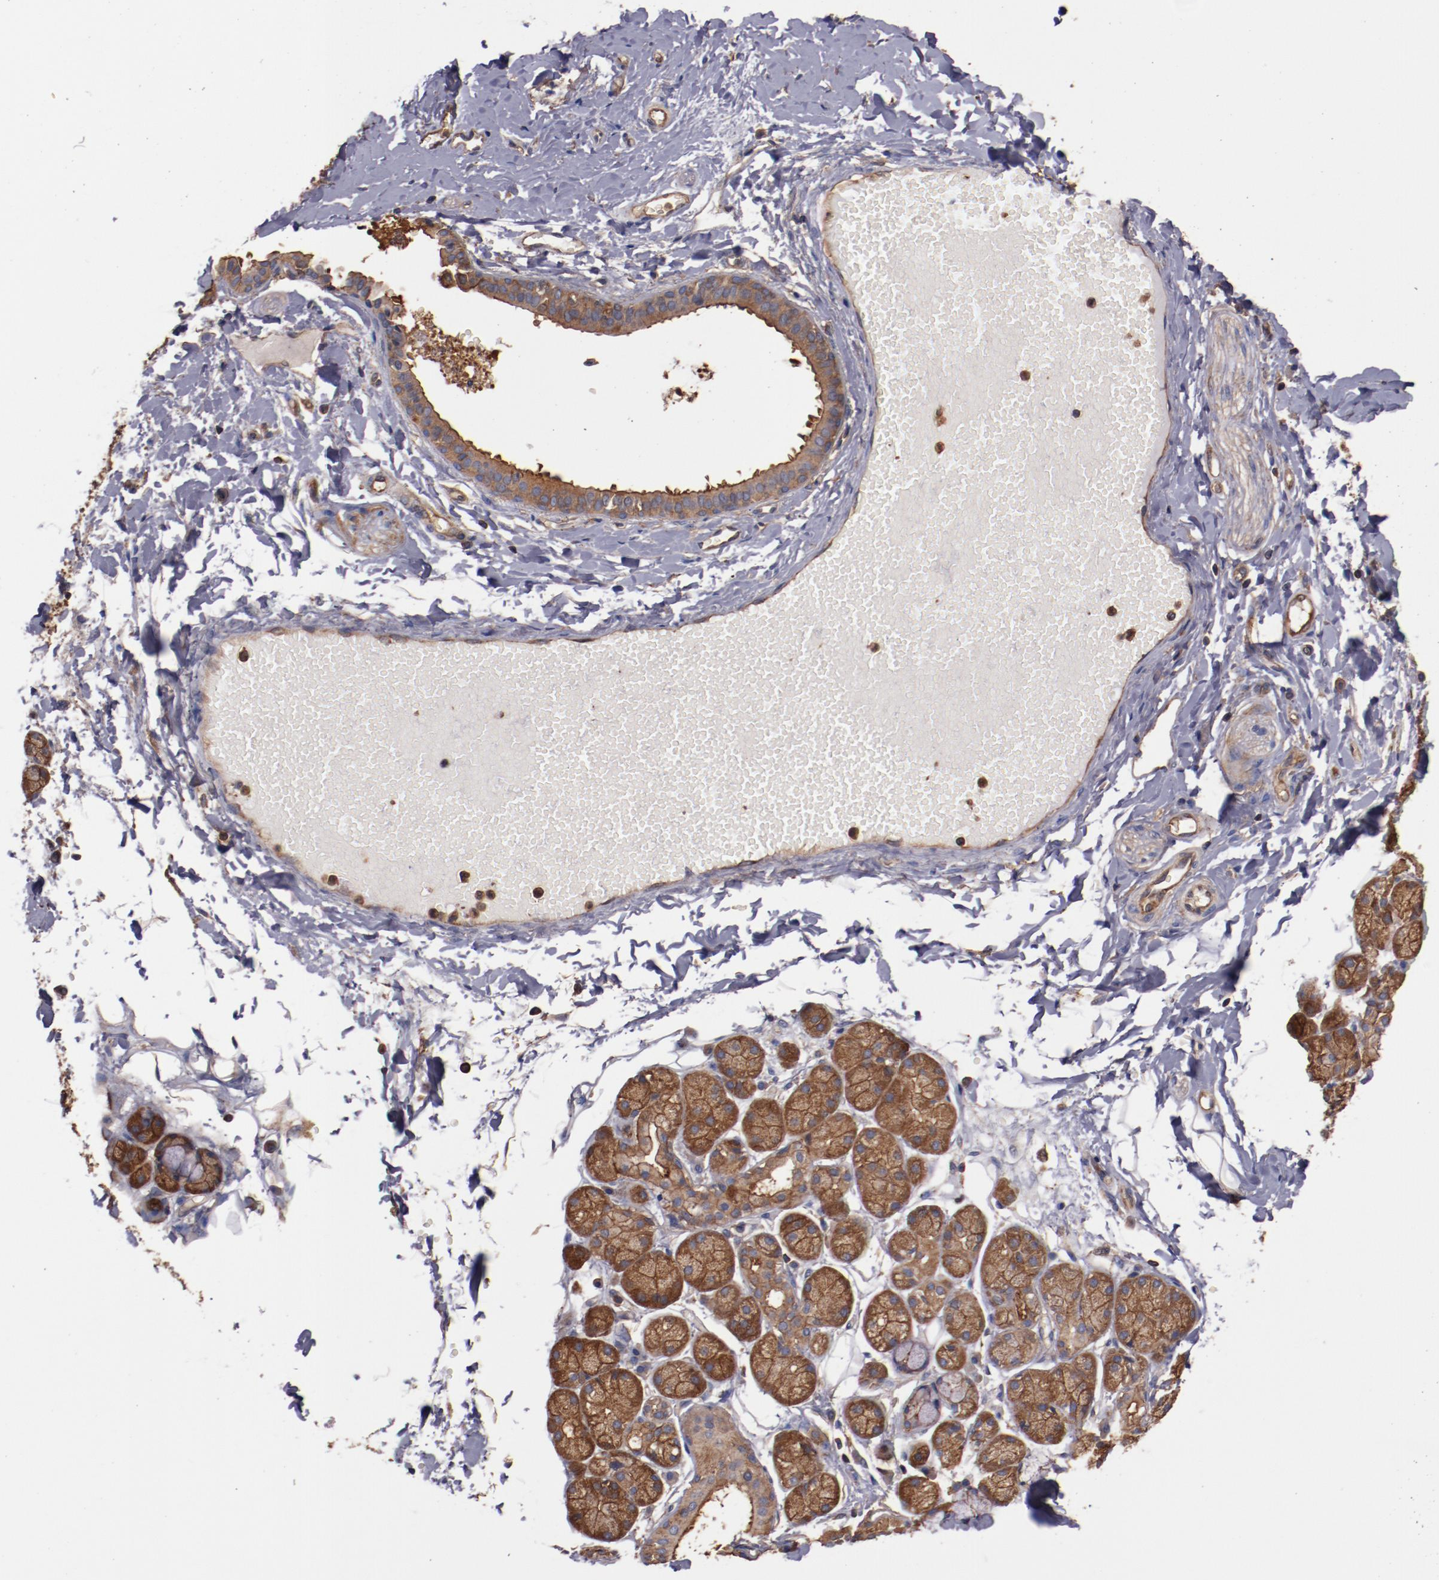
{"staining": {"intensity": "strong", "quantity": ">75%", "location": "cytoplasmic/membranous"}, "tissue": "salivary gland", "cell_type": "Glandular cells", "image_type": "normal", "snomed": [{"axis": "morphology", "description": "Normal tissue, NOS"}, {"axis": "topography", "description": "Skeletal muscle"}, {"axis": "topography", "description": "Oral tissue"}, {"axis": "topography", "description": "Salivary gland"}, {"axis": "topography", "description": "Peripheral nerve tissue"}], "caption": "Salivary gland stained with DAB (3,3'-diaminobenzidine) immunohistochemistry displays high levels of strong cytoplasmic/membranous expression in about >75% of glandular cells.", "gene": "TMOD3", "patient": {"sex": "male", "age": 54}}